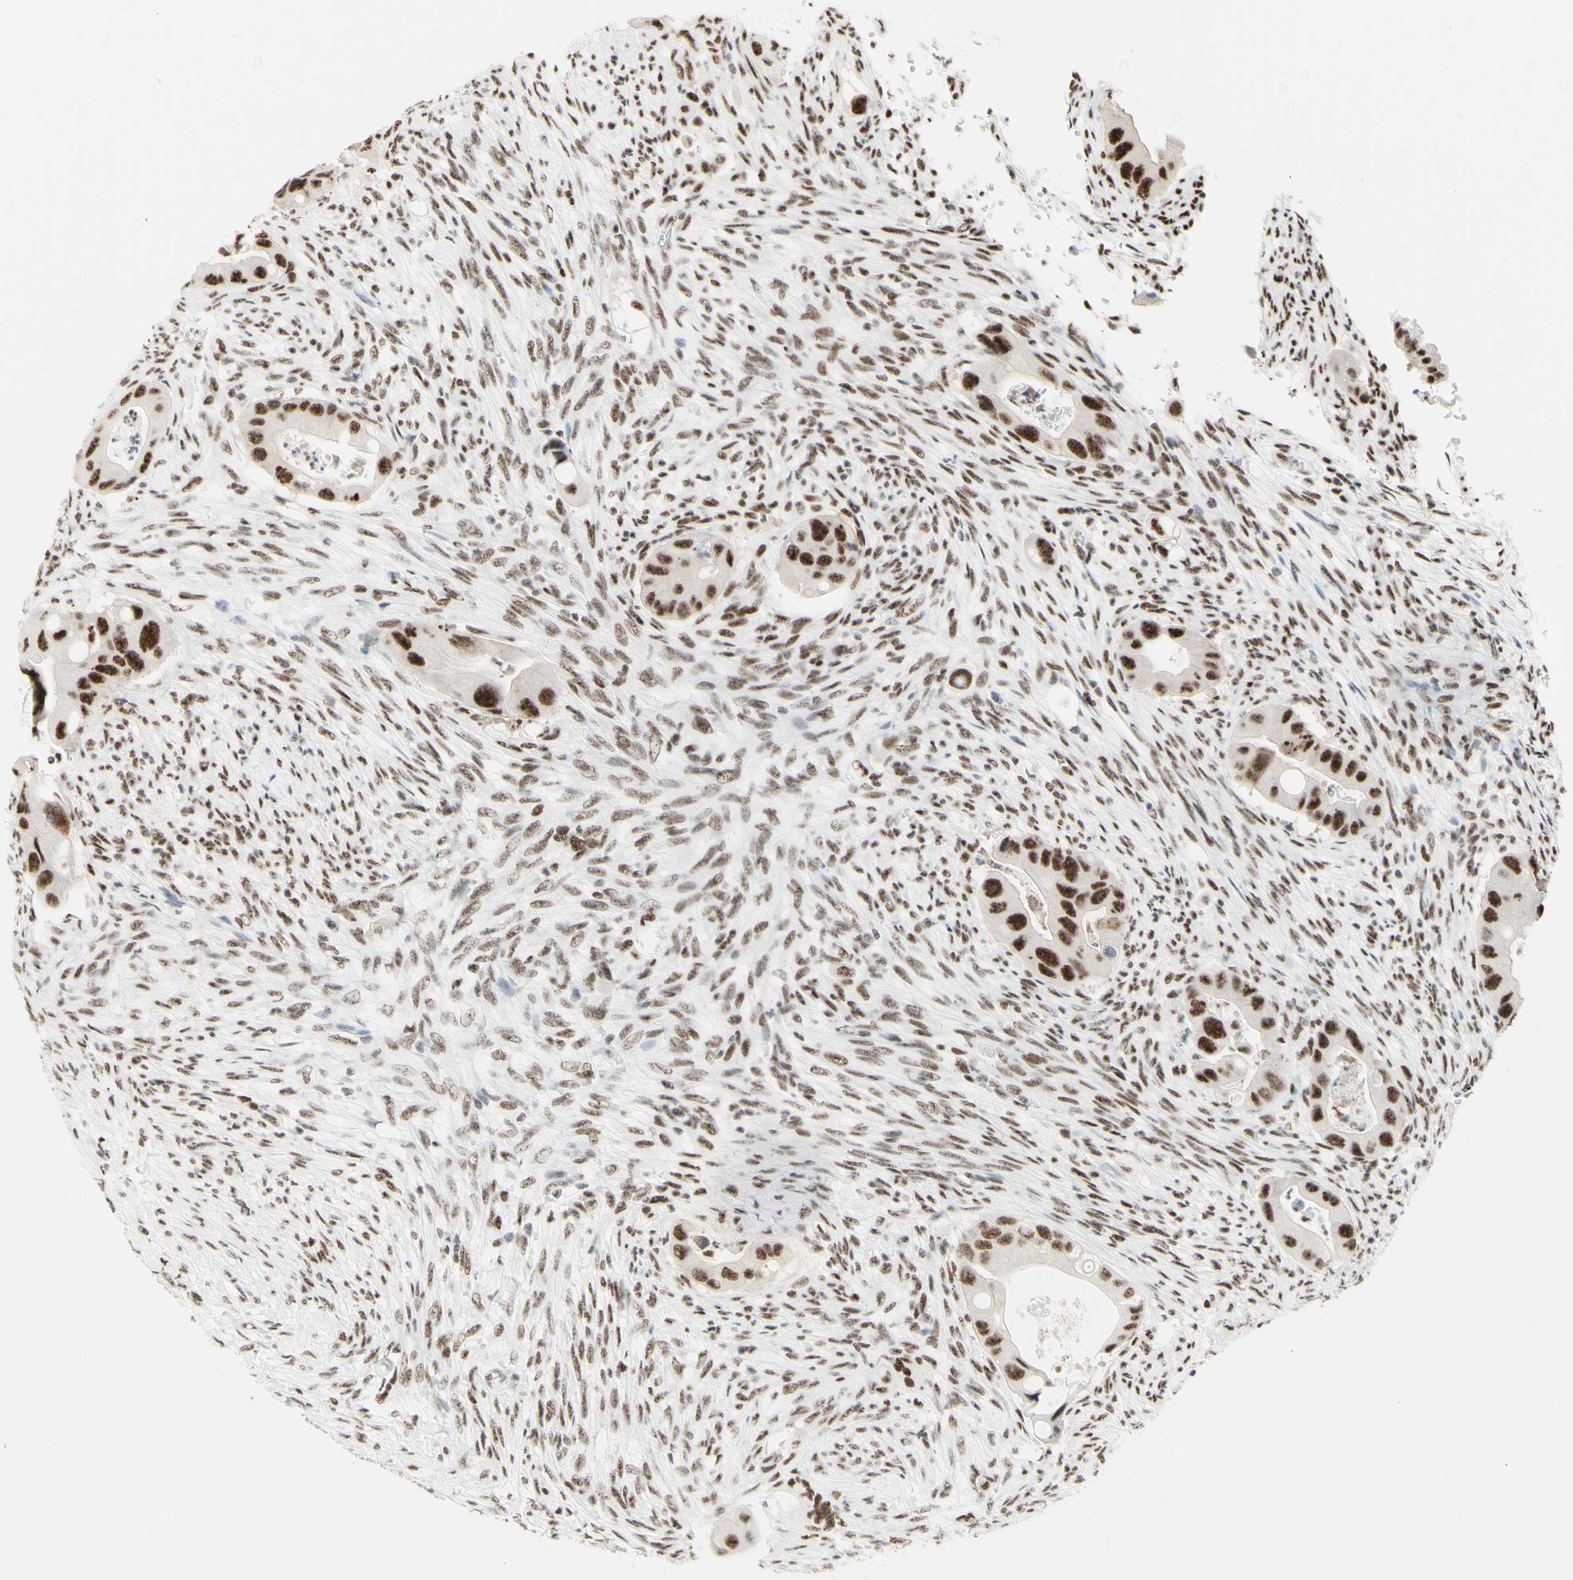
{"staining": {"intensity": "strong", "quantity": ">75%", "location": "nuclear"}, "tissue": "colorectal cancer", "cell_type": "Tumor cells", "image_type": "cancer", "snomed": [{"axis": "morphology", "description": "Adenocarcinoma, NOS"}, {"axis": "topography", "description": "Rectum"}], "caption": "Colorectal adenocarcinoma stained with a protein marker demonstrates strong staining in tumor cells.", "gene": "WTAP", "patient": {"sex": "female", "age": 57}}